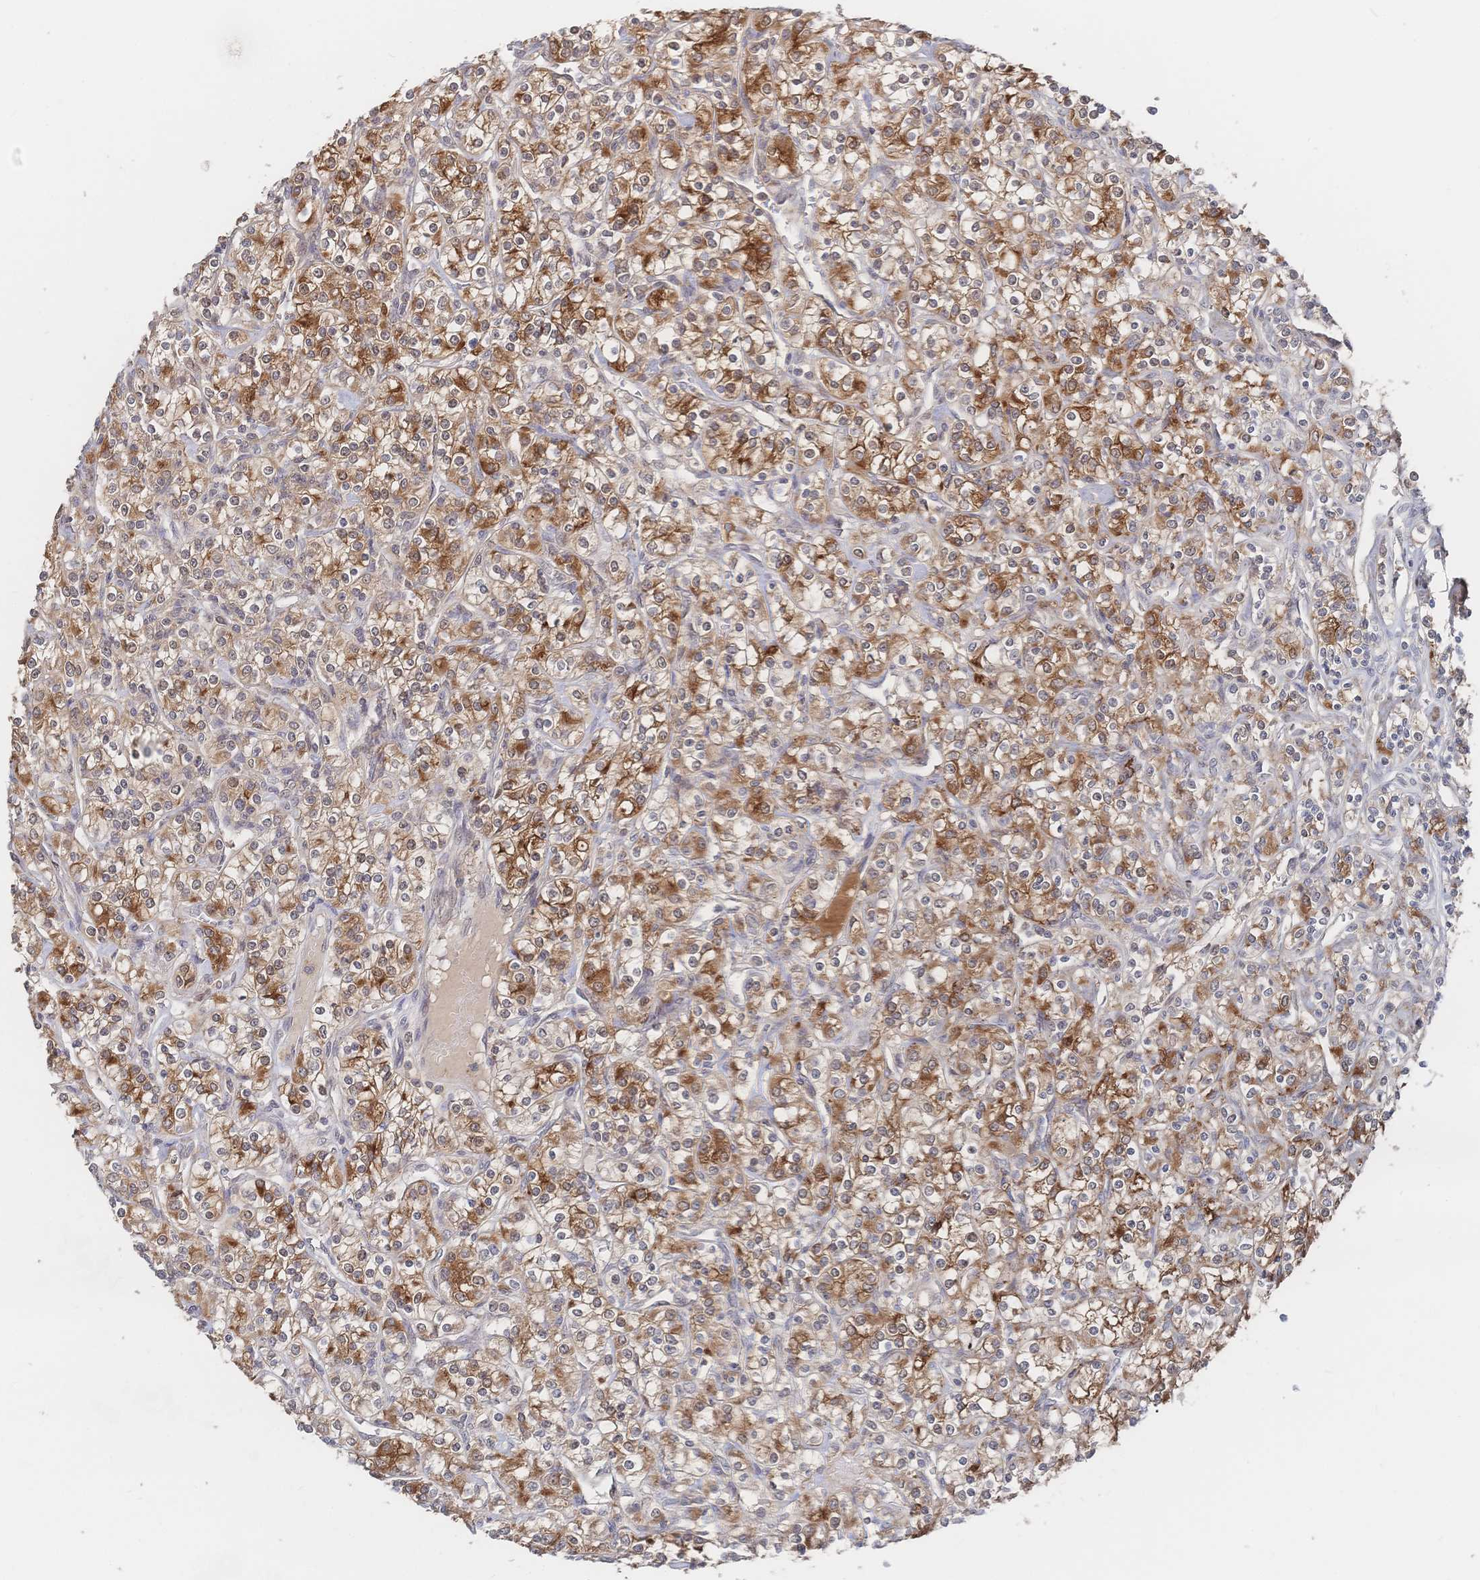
{"staining": {"intensity": "moderate", "quantity": "25%-75%", "location": "cytoplasmic/membranous"}, "tissue": "renal cancer", "cell_type": "Tumor cells", "image_type": "cancer", "snomed": [{"axis": "morphology", "description": "Adenocarcinoma, NOS"}, {"axis": "topography", "description": "Kidney"}], "caption": "There is medium levels of moderate cytoplasmic/membranous staining in tumor cells of renal cancer (adenocarcinoma), as demonstrated by immunohistochemical staining (brown color).", "gene": "LRP5", "patient": {"sex": "male", "age": 77}}